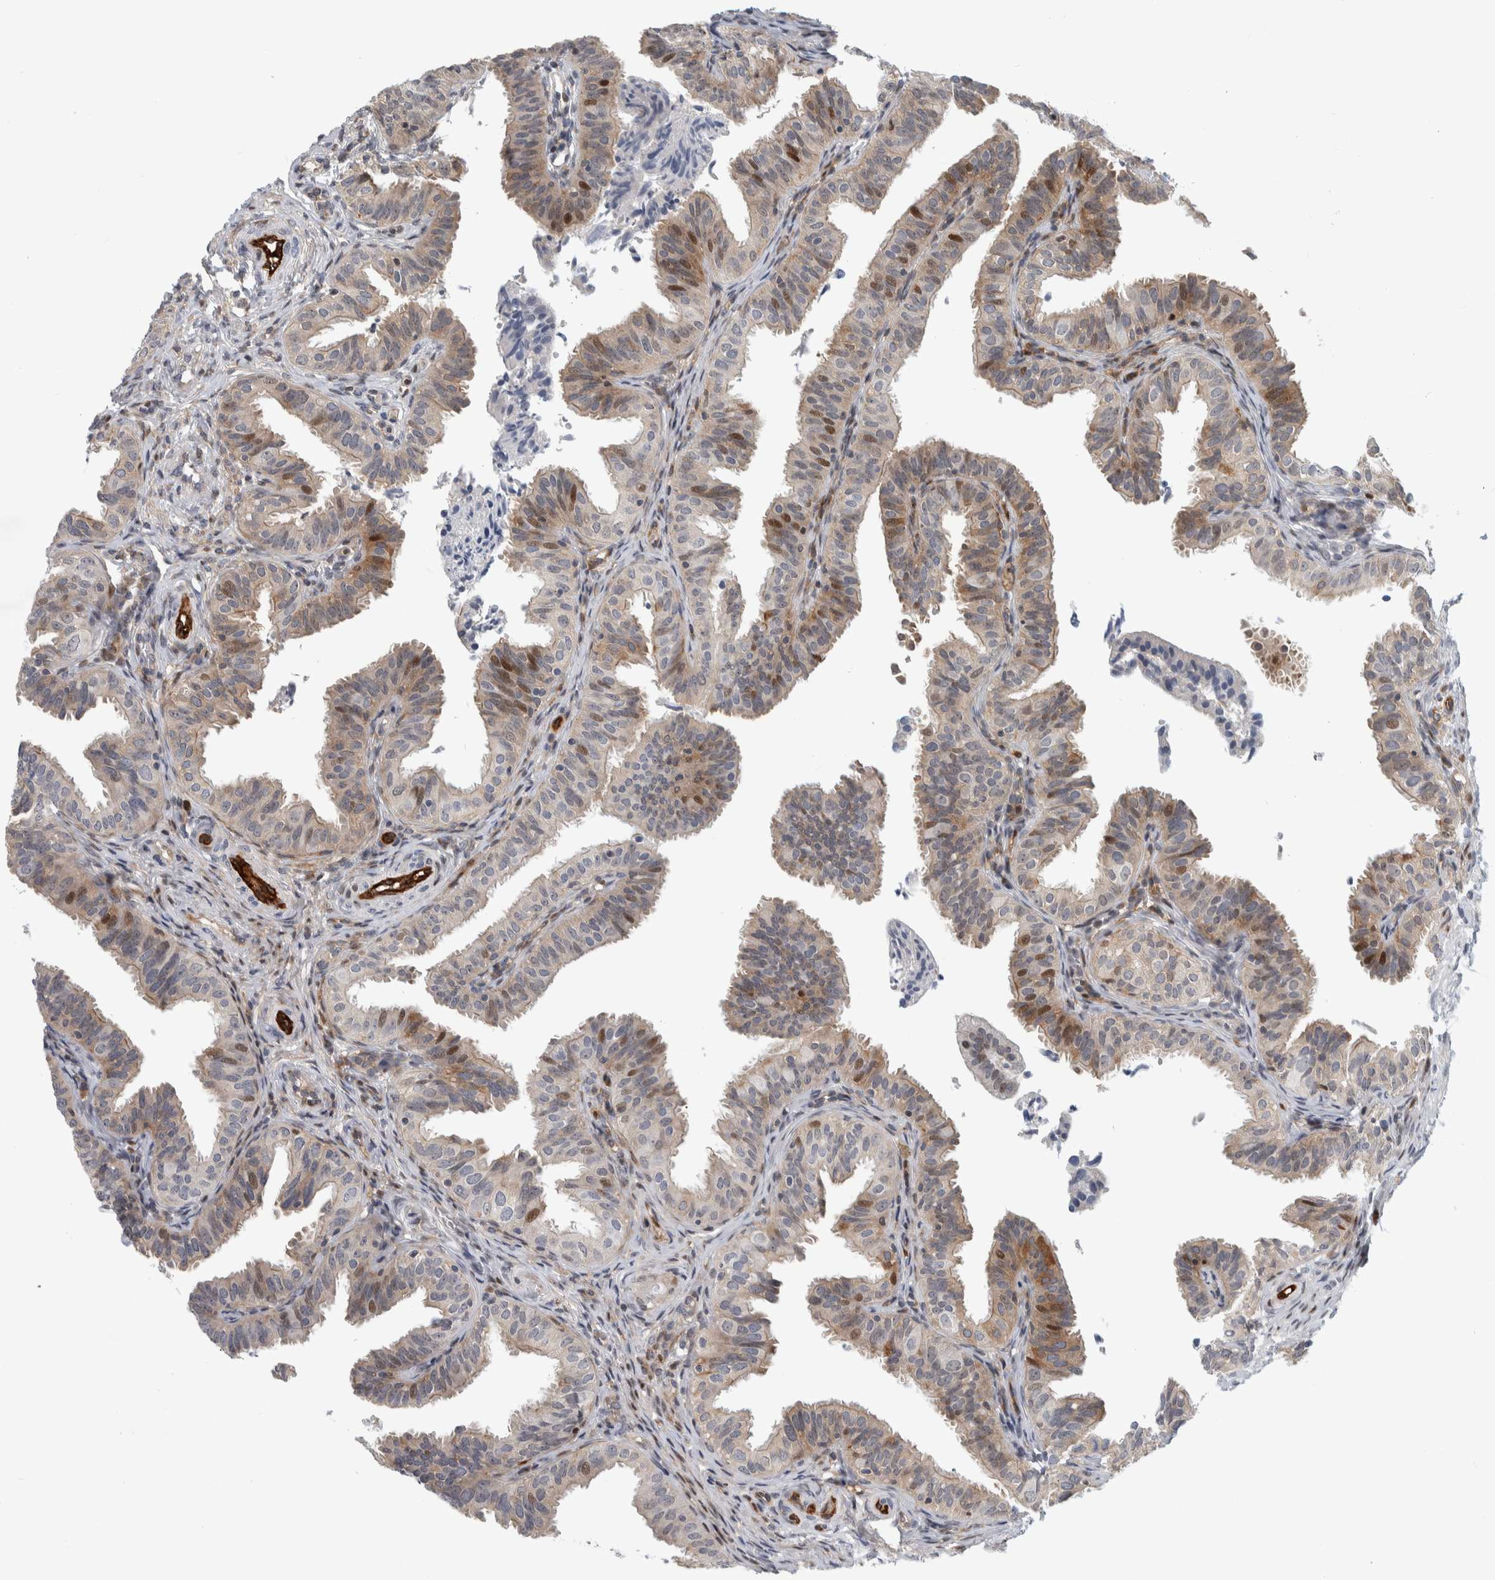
{"staining": {"intensity": "moderate", "quantity": "25%-75%", "location": "cytoplasmic/membranous,nuclear"}, "tissue": "fallopian tube", "cell_type": "Glandular cells", "image_type": "normal", "snomed": [{"axis": "morphology", "description": "Normal tissue, NOS"}, {"axis": "topography", "description": "Fallopian tube"}], "caption": "Immunohistochemistry (IHC) micrograph of benign fallopian tube: human fallopian tube stained using immunohistochemistry exhibits medium levels of moderate protein expression localized specifically in the cytoplasmic/membranous,nuclear of glandular cells, appearing as a cytoplasmic/membranous,nuclear brown color.", "gene": "MSL1", "patient": {"sex": "female", "age": 35}}